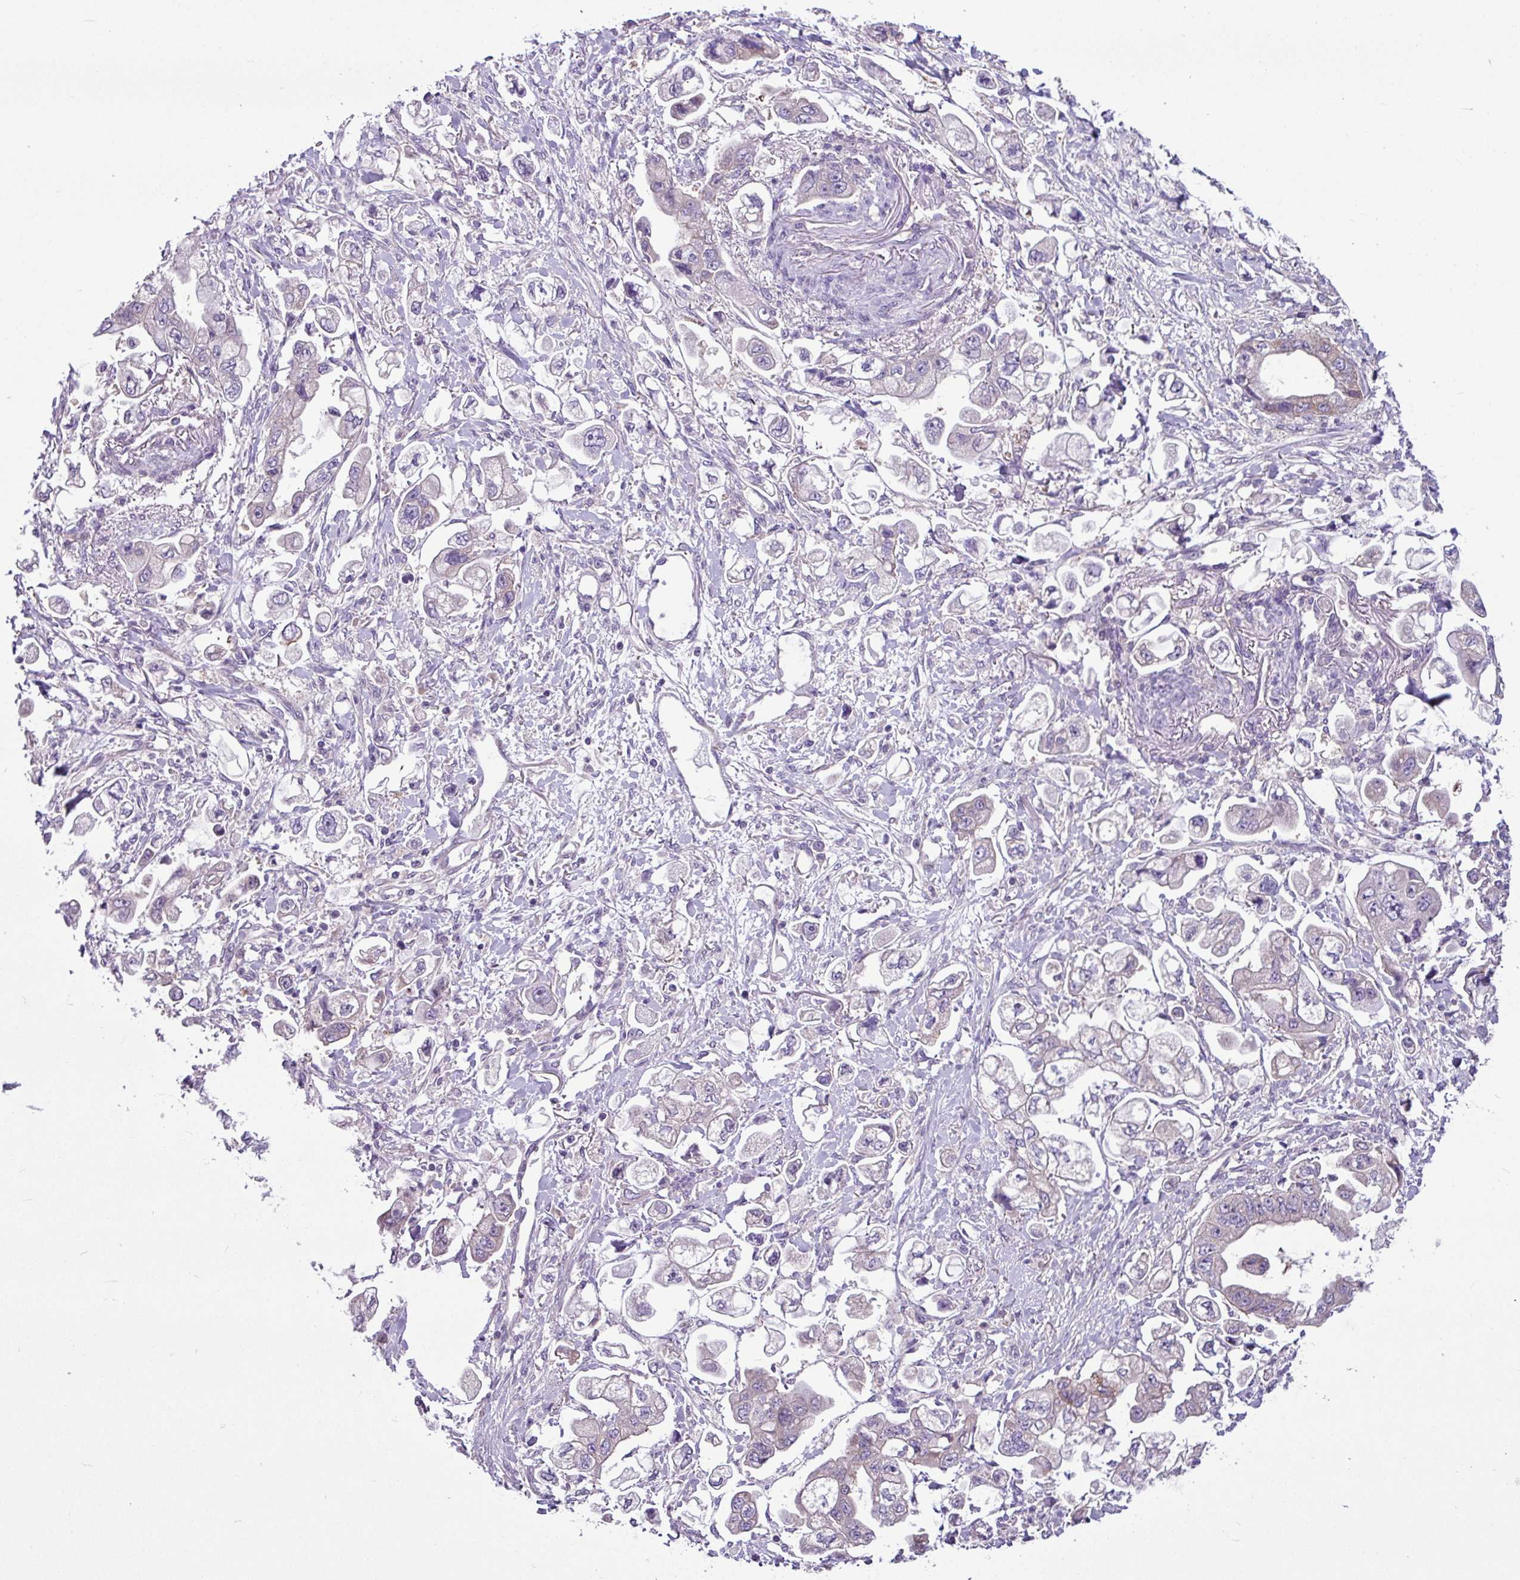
{"staining": {"intensity": "negative", "quantity": "none", "location": "none"}, "tissue": "stomach cancer", "cell_type": "Tumor cells", "image_type": "cancer", "snomed": [{"axis": "morphology", "description": "Adenocarcinoma, NOS"}, {"axis": "topography", "description": "Stomach"}], "caption": "There is no significant expression in tumor cells of stomach cancer. (DAB immunohistochemistry (IHC), high magnification).", "gene": "MROH2A", "patient": {"sex": "male", "age": 62}}